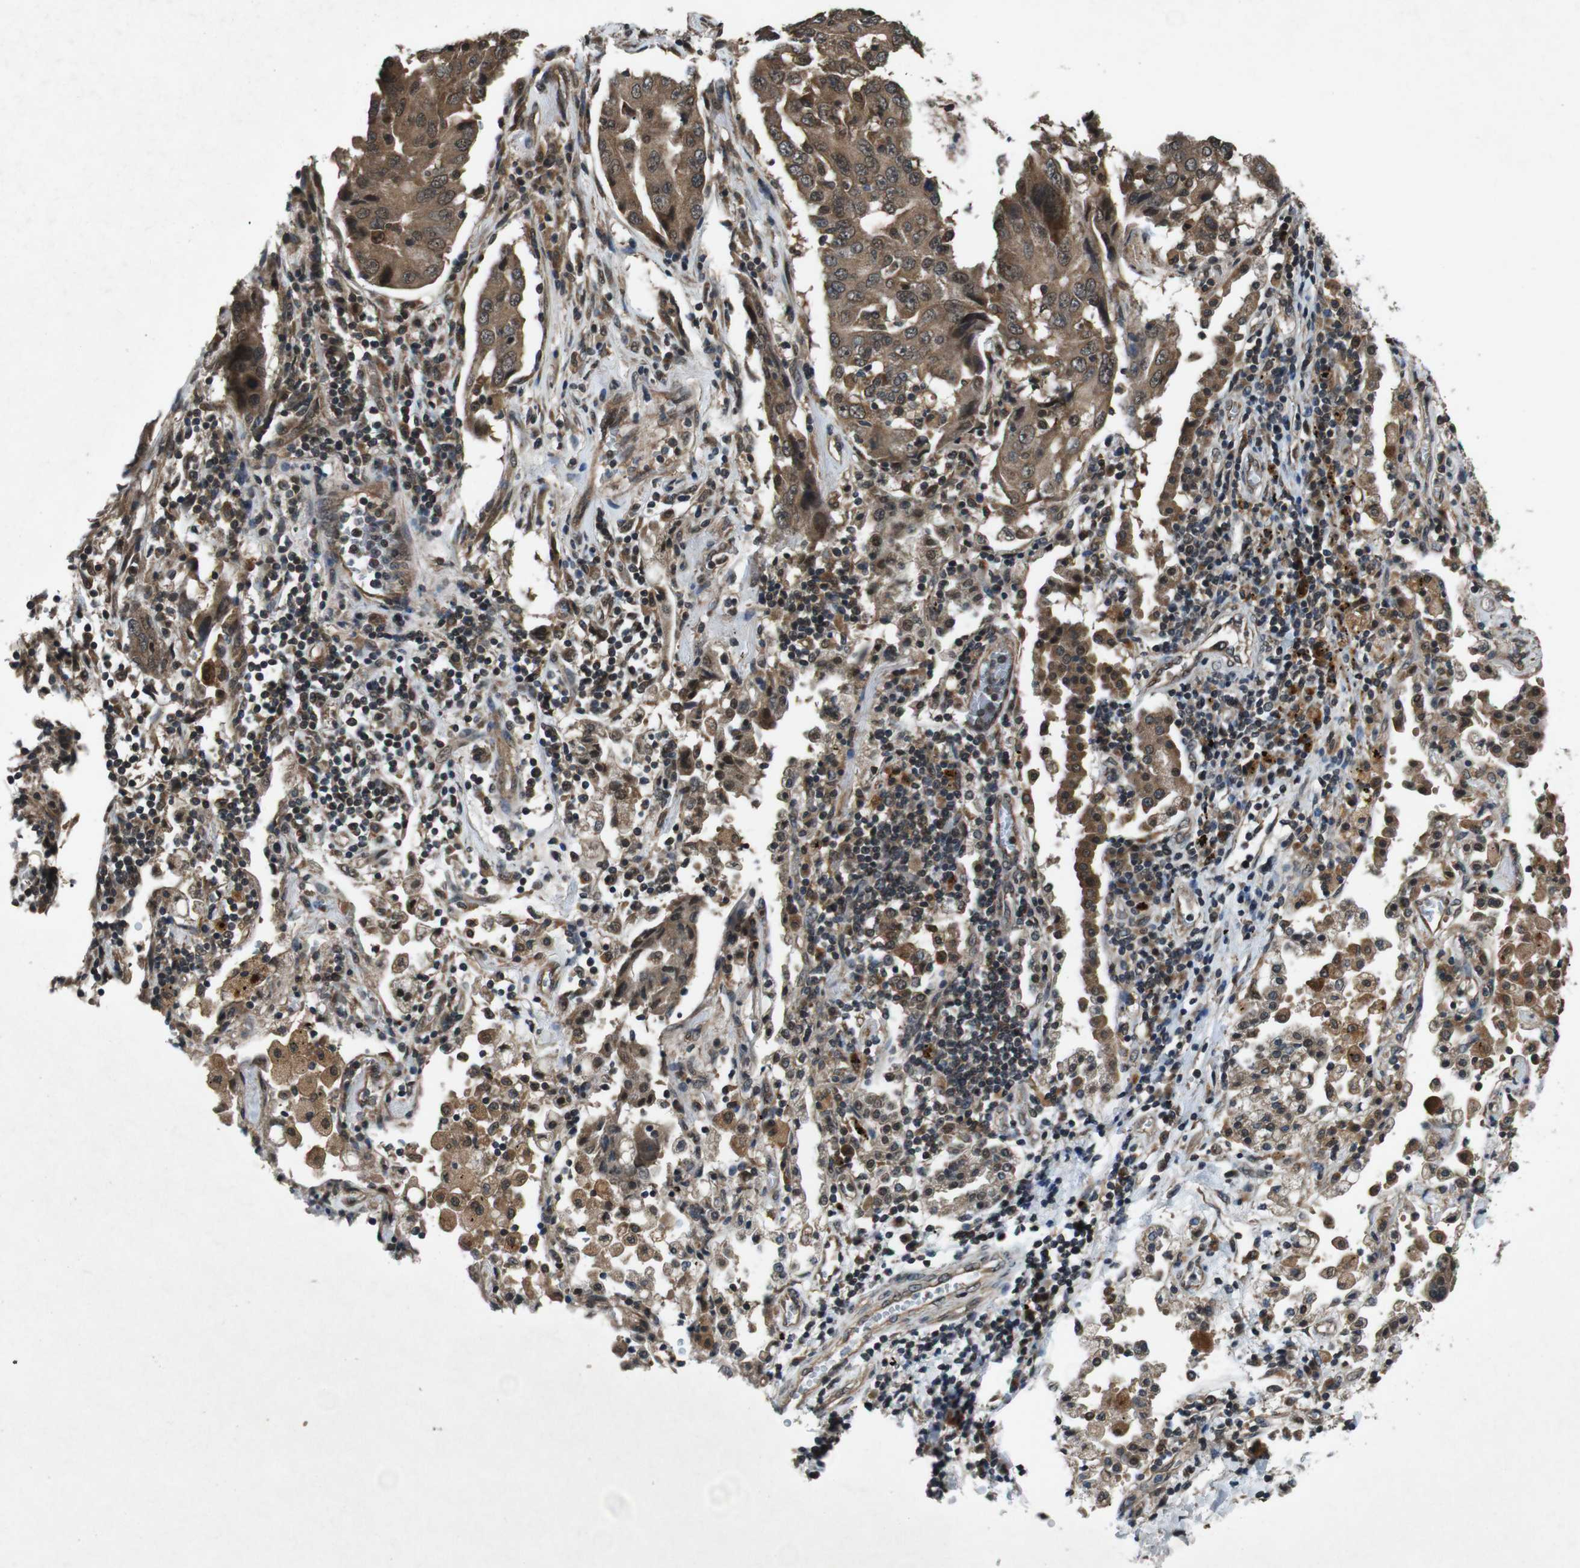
{"staining": {"intensity": "moderate", "quantity": ">75%", "location": "cytoplasmic/membranous"}, "tissue": "lung cancer", "cell_type": "Tumor cells", "image_type": "cancer", "snomed": [{"axis": "morphology", "description": "Adenocarcinoma, NOS"}, {"axis": "topography", "description": "Lung"}], "caption": "About >75% of tumor cells in human lung cancer (adenocarcinoma) display moderate cytoplasmic/membranous protein positivity as visualized by brown immunohistochemical staining.", "gene": "SOCS1", "patient": {"sex": "female", "age": 65}}